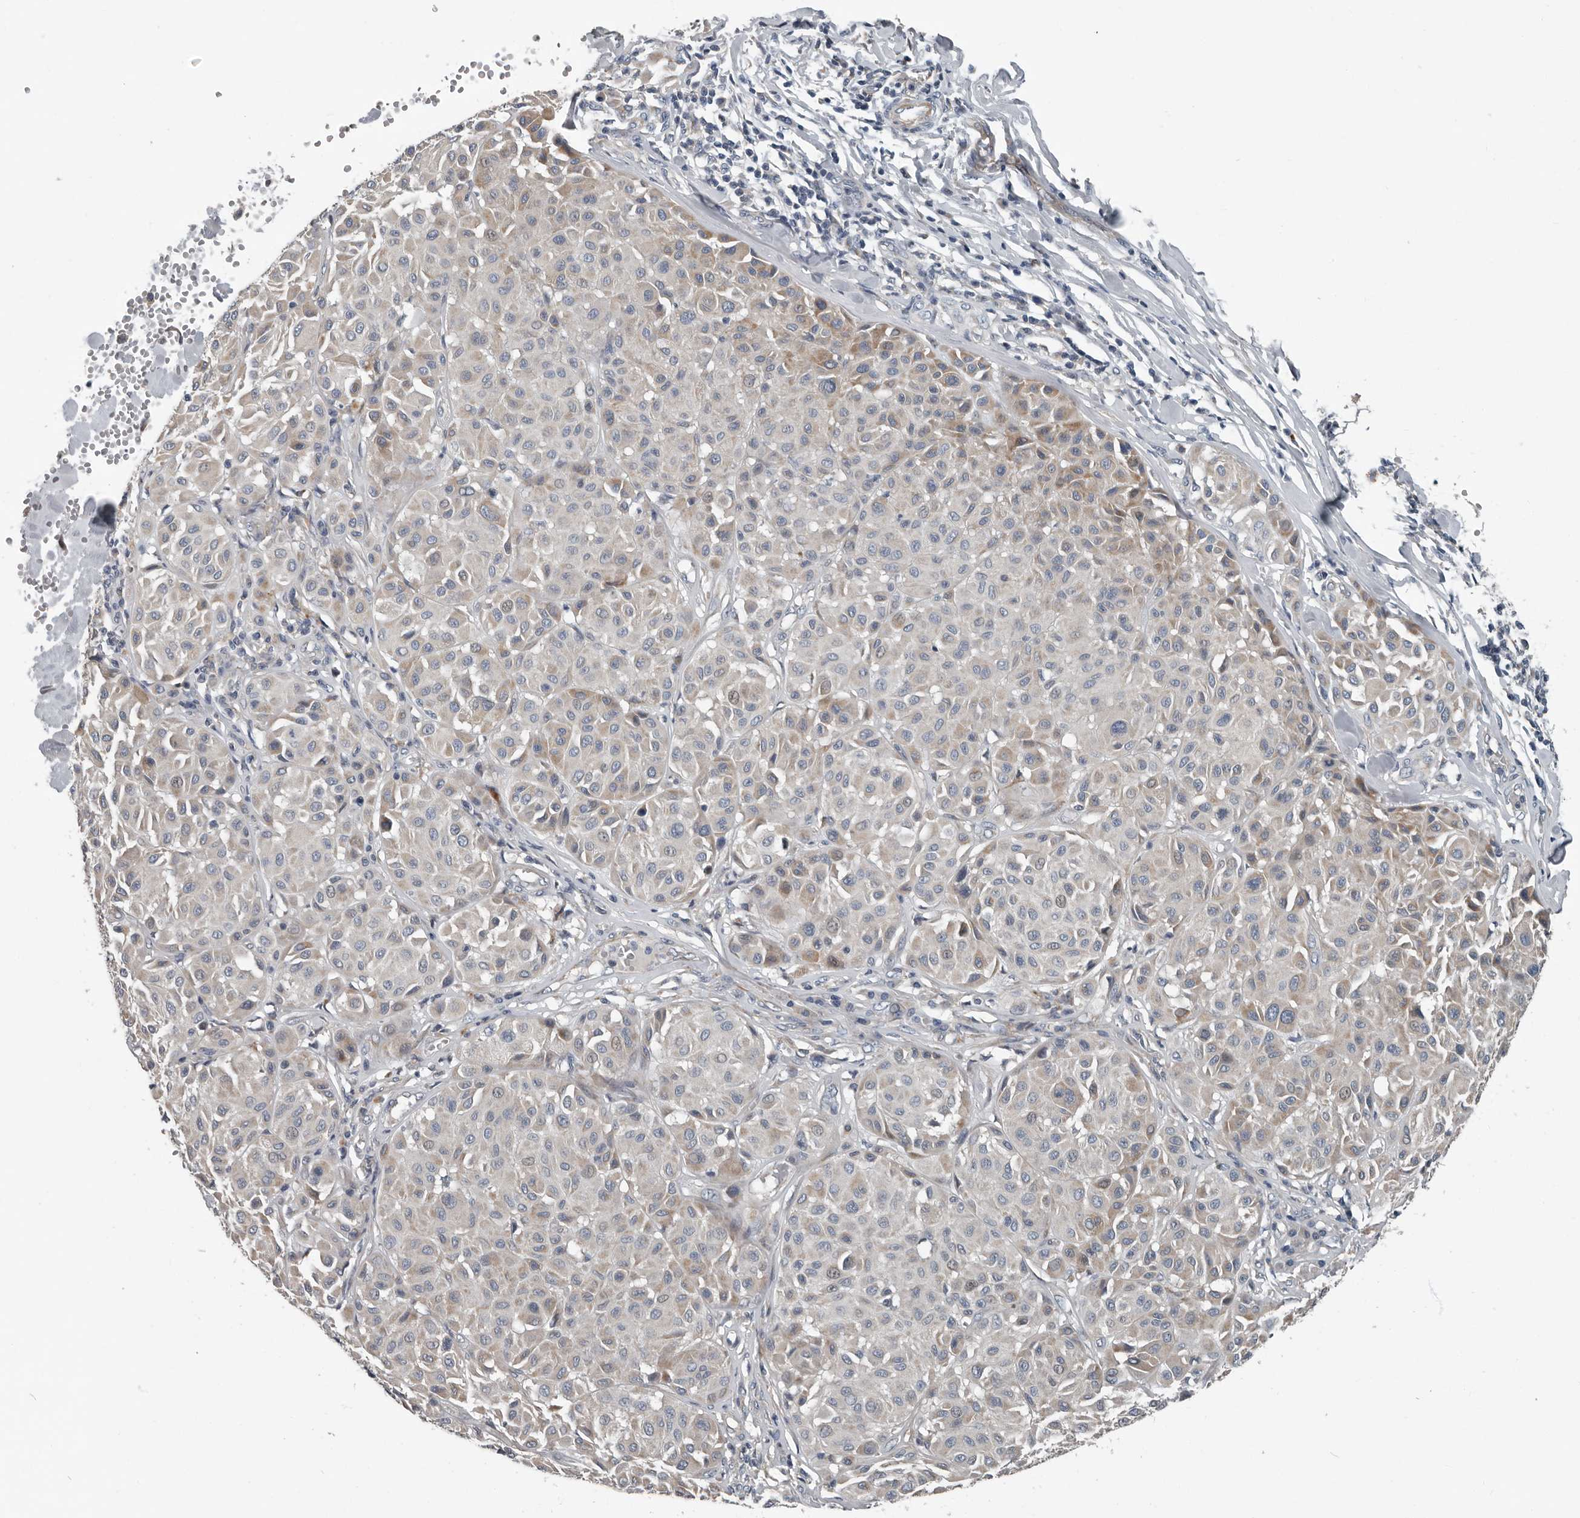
{"staining": {"intensity": "moderate", "quantity": "<25%", "location": "cytoplasmic/membranous"}, "tissue": "melanoma", "cell_type": "Tumor cells", "image_type": "cancer", "snomed": [{"axis": "morphology", "description": "Malignant melanoma, Metastatic site"}, {"axis": "topography", "description": "Soft tissue"}], "caption": "Malignant melanoma (metastatic site) tissue reveals moderate cytoplasmic/membranous staining in about <25% of tumor cells", "gene": "DPY19L4", "patient": {"sex": "male", "age": 41}}